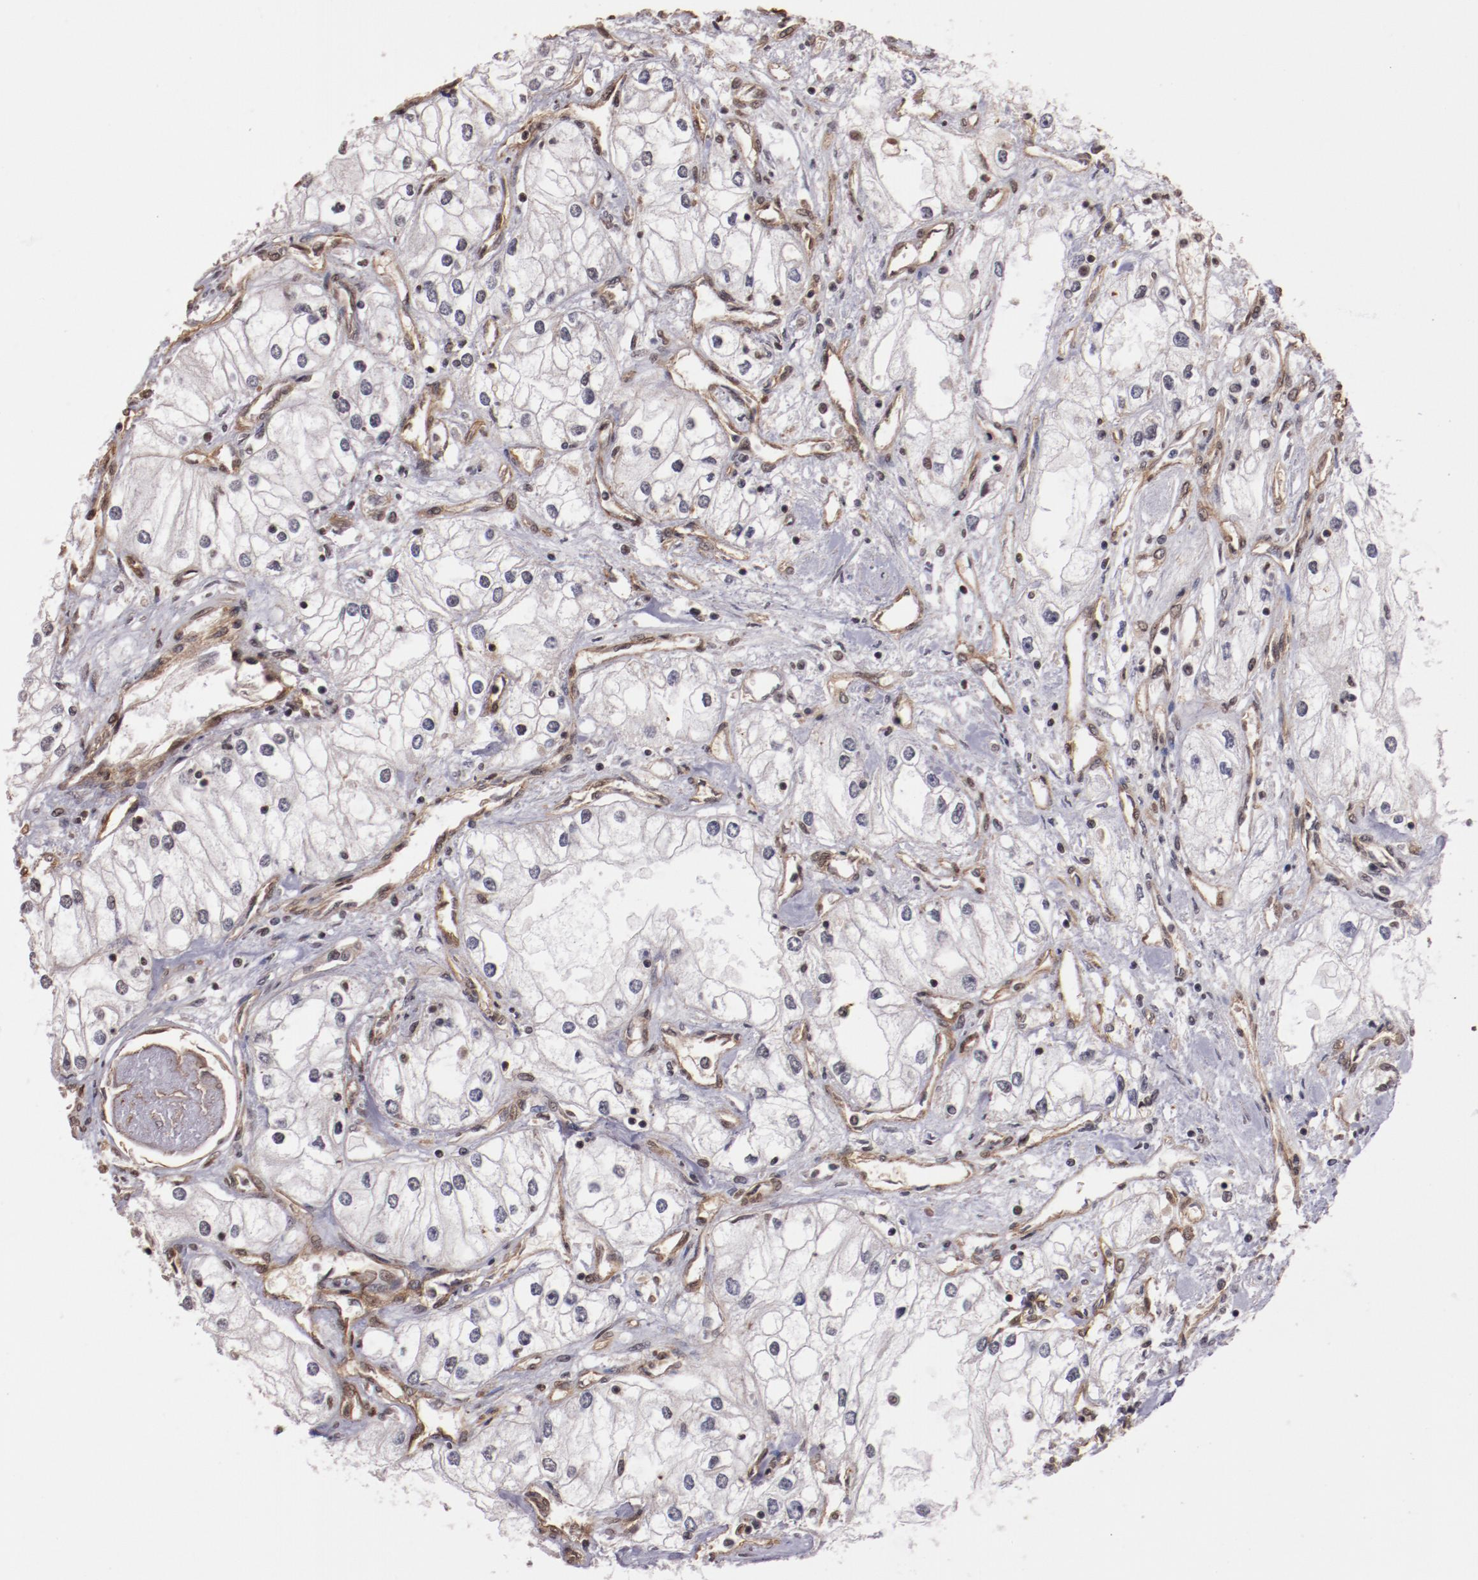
{"staining": {"intensity": "negative", "quantity": "none", "location": "none"}, "tissue": "renal cancer", "cell_type": "Tumor cells", "image_type": "cancer", "snomed": [{"axis": "morphology", "description": "Adenocarcinoma, NOS"}, {"axis": "topography", "description": "Kidney"}], "caption": "IHC image of human adenocarcinoma (renal) stained for a protein (brown), which demonstrates no positivity in tumor cells. (DAB (3,3'-diaminobenzidine) immunohistochemistry visualized using brightfield microscopy, high magnification).", "gene": "STAG2", "patient": {"sex": "male", "age": 57}}